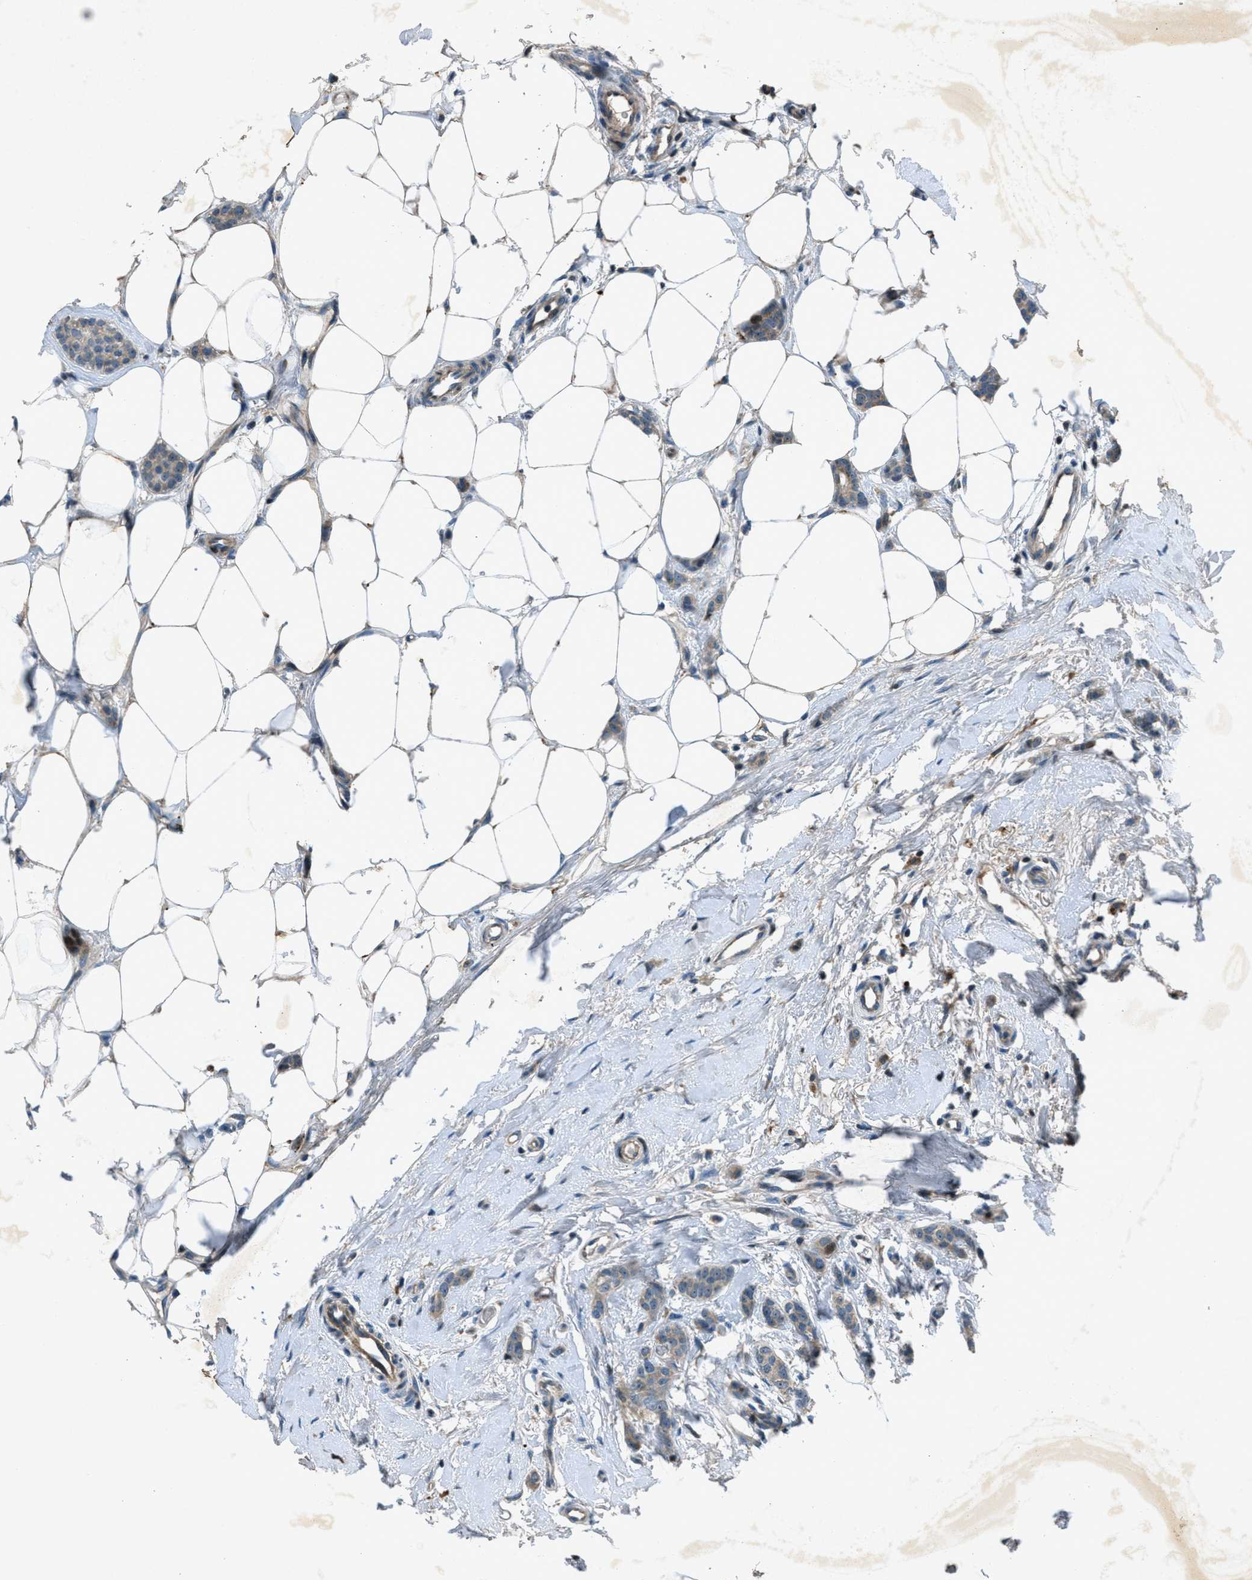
{"staining": {"intensity": "weak", "quantity": ">75%", "location": "cytoplasmic/membranous"}, "tissue": "breast cancer", "cell_type": "Tumor cells", "image_type": "cancer", "snomed": [{"axis": "morphology", "description": "Lobular carcinoma"}, {"axis": "topography", "description": "Skin"}, {"axis": "topography", "description": "Breast"}], "caption": "DAB immunohistochemical staining of human lobular carcinoma (breast) reveals weak cytoplasmic/membranous protein expression in approximately >75% of tumor cells.", "gene": "CLEC2D", "patient": {"sex": "female", "age": 46}}